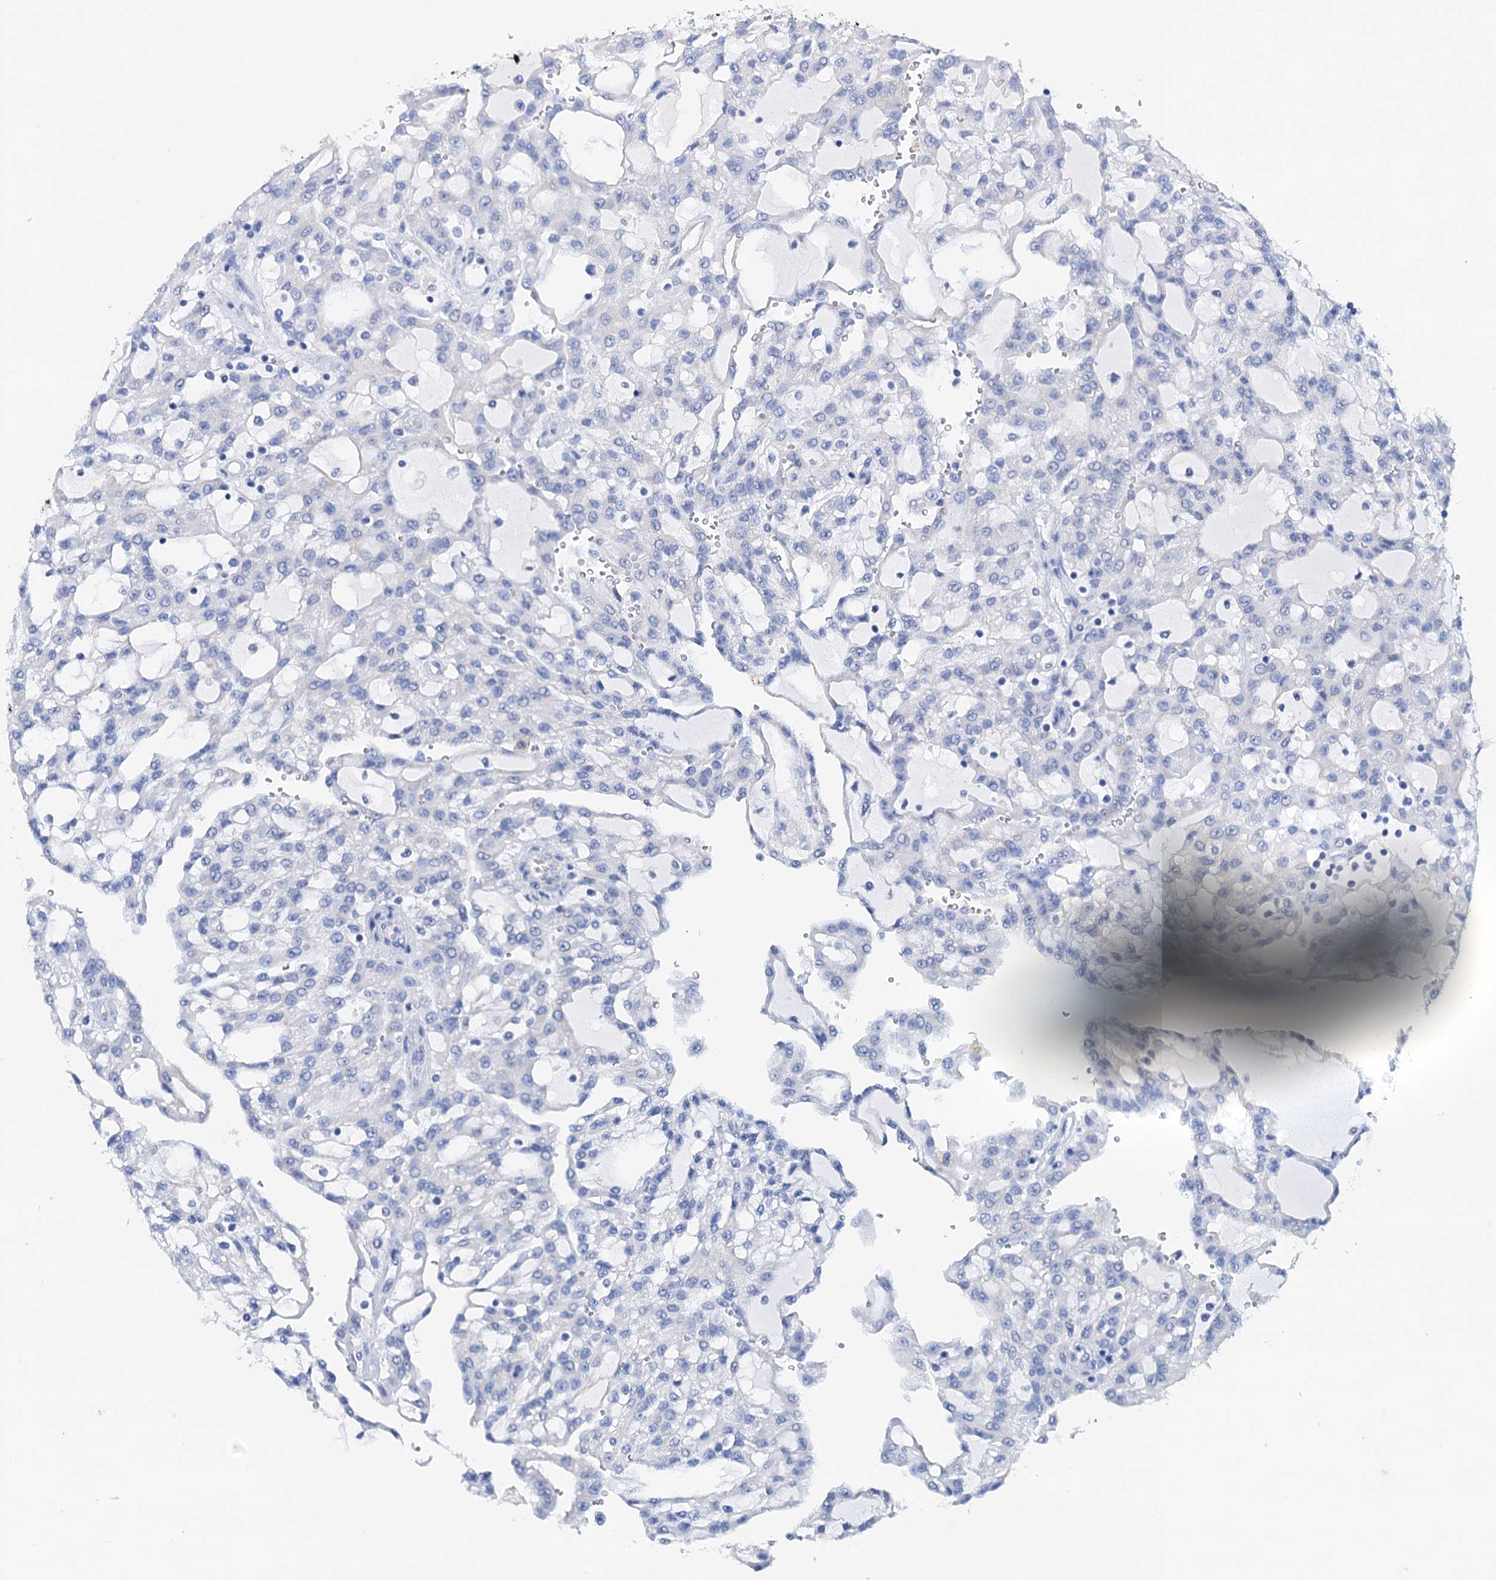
{"staining": {"intensity": "negative", "quantity": "none", "location": "none"}, "tissue": "renal cancer", "cell_type": "Tumor cells", "image_type": "cancer", "snomed": [{"axis": "morphology", "description": "Adenocarcinoma, NOS"}, {"axis": "topography", "description": "Kidney"}], "caption": "IHC histopathology image of human renal adenocarcinoma stained for a protein (brown), which reveals no expression in tumor cells.", "gene": "NLRP10", "patient": {"sex": "male", "age": 63}}